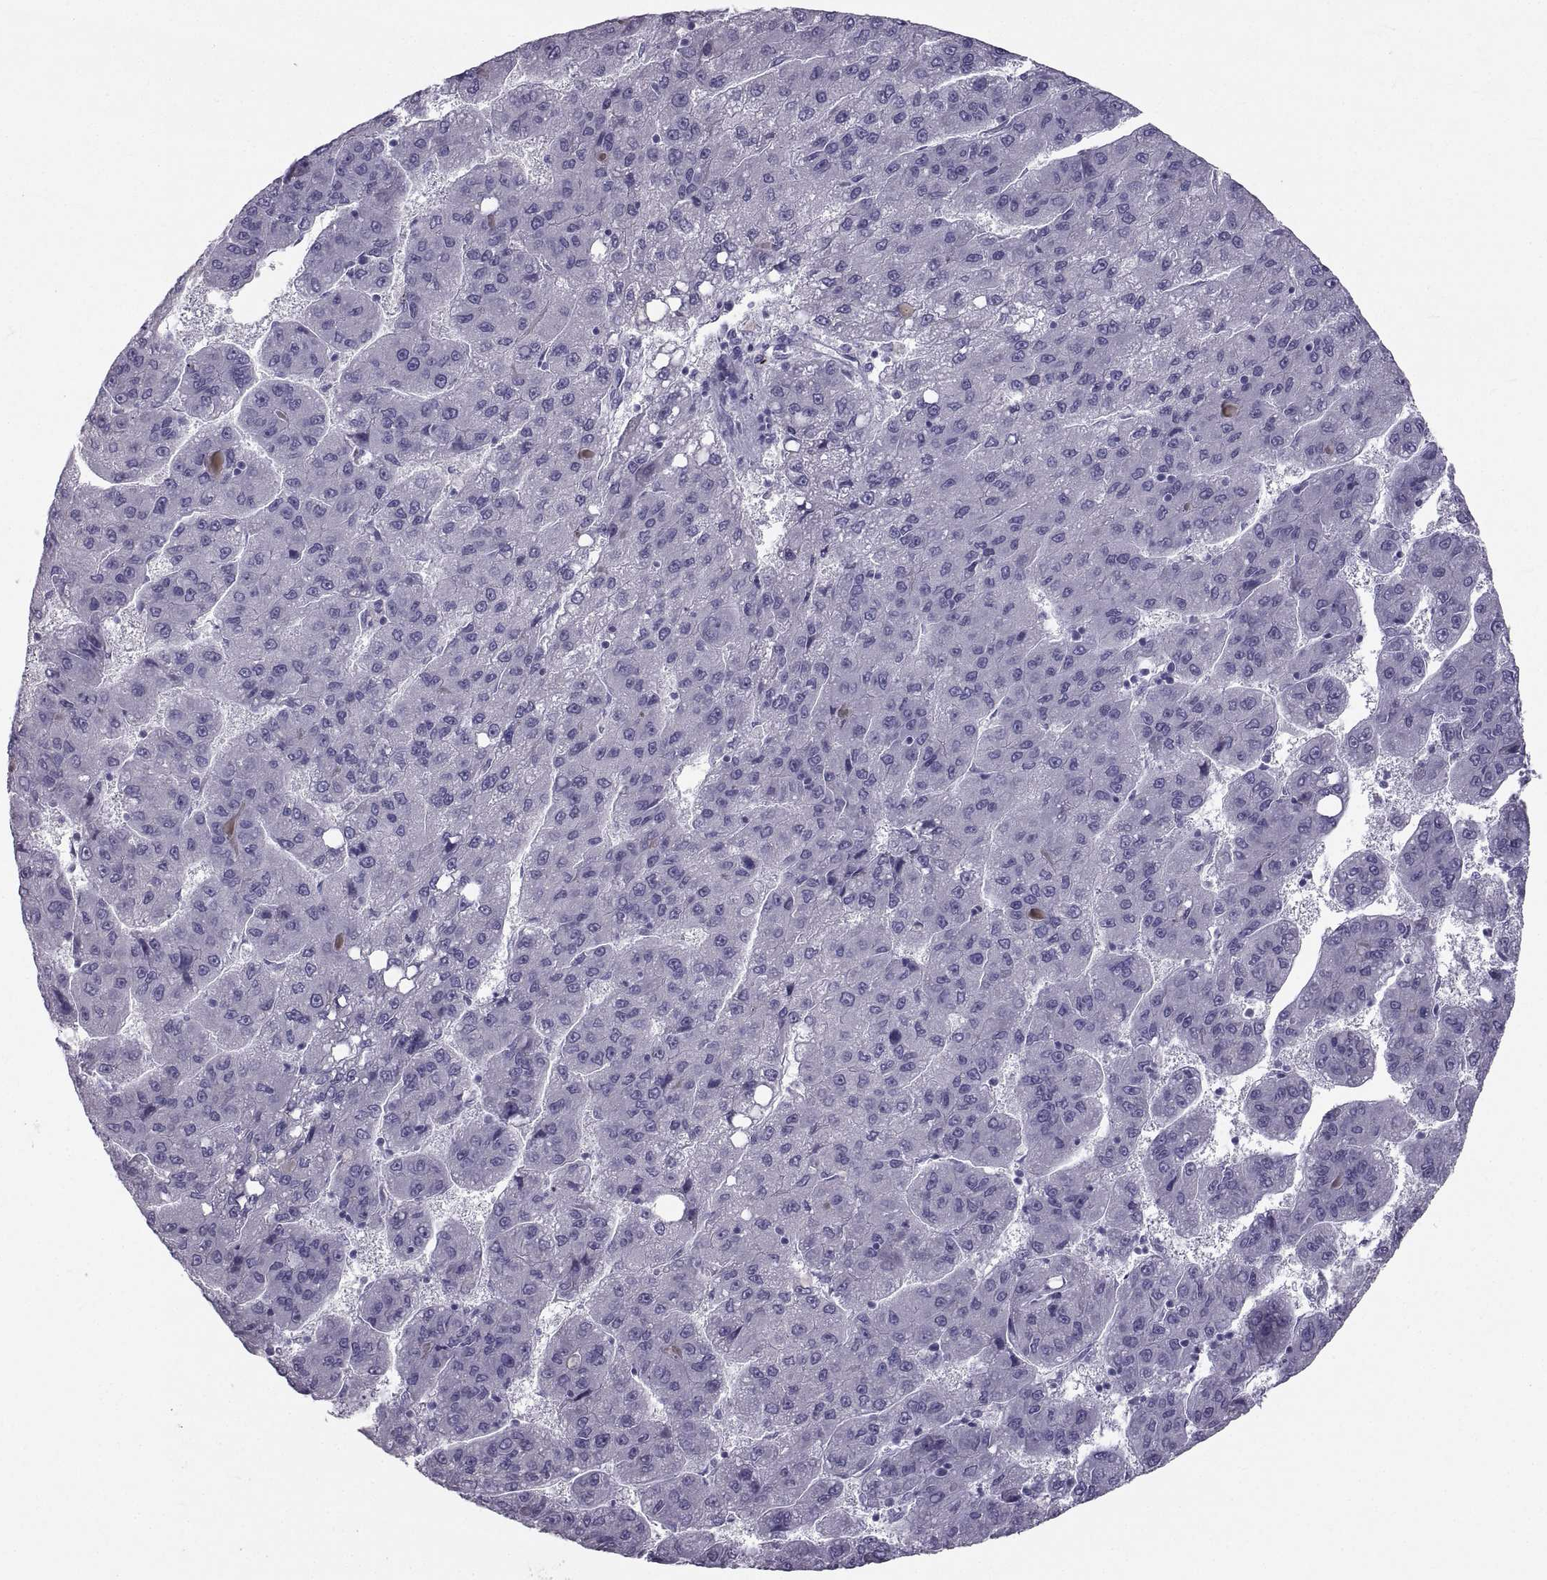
{"staining": {"intensity": "negative", "quantity": "none", "location": "none"}, "tissue": "liver cancer", "cell_type": "Tumor cells", "image_type": "cancer", "snomed": [{"axis": "morphology", "description": "Carcinoma, Hepatocellular, NOS"}, {"axis": "topography", "description": "Liver"}], "caption": "Tumor cells are negative for brown protein staining in liver cancer.", "gene": "PCSK1N", "patient": {"sex": "female", "age": 82}}